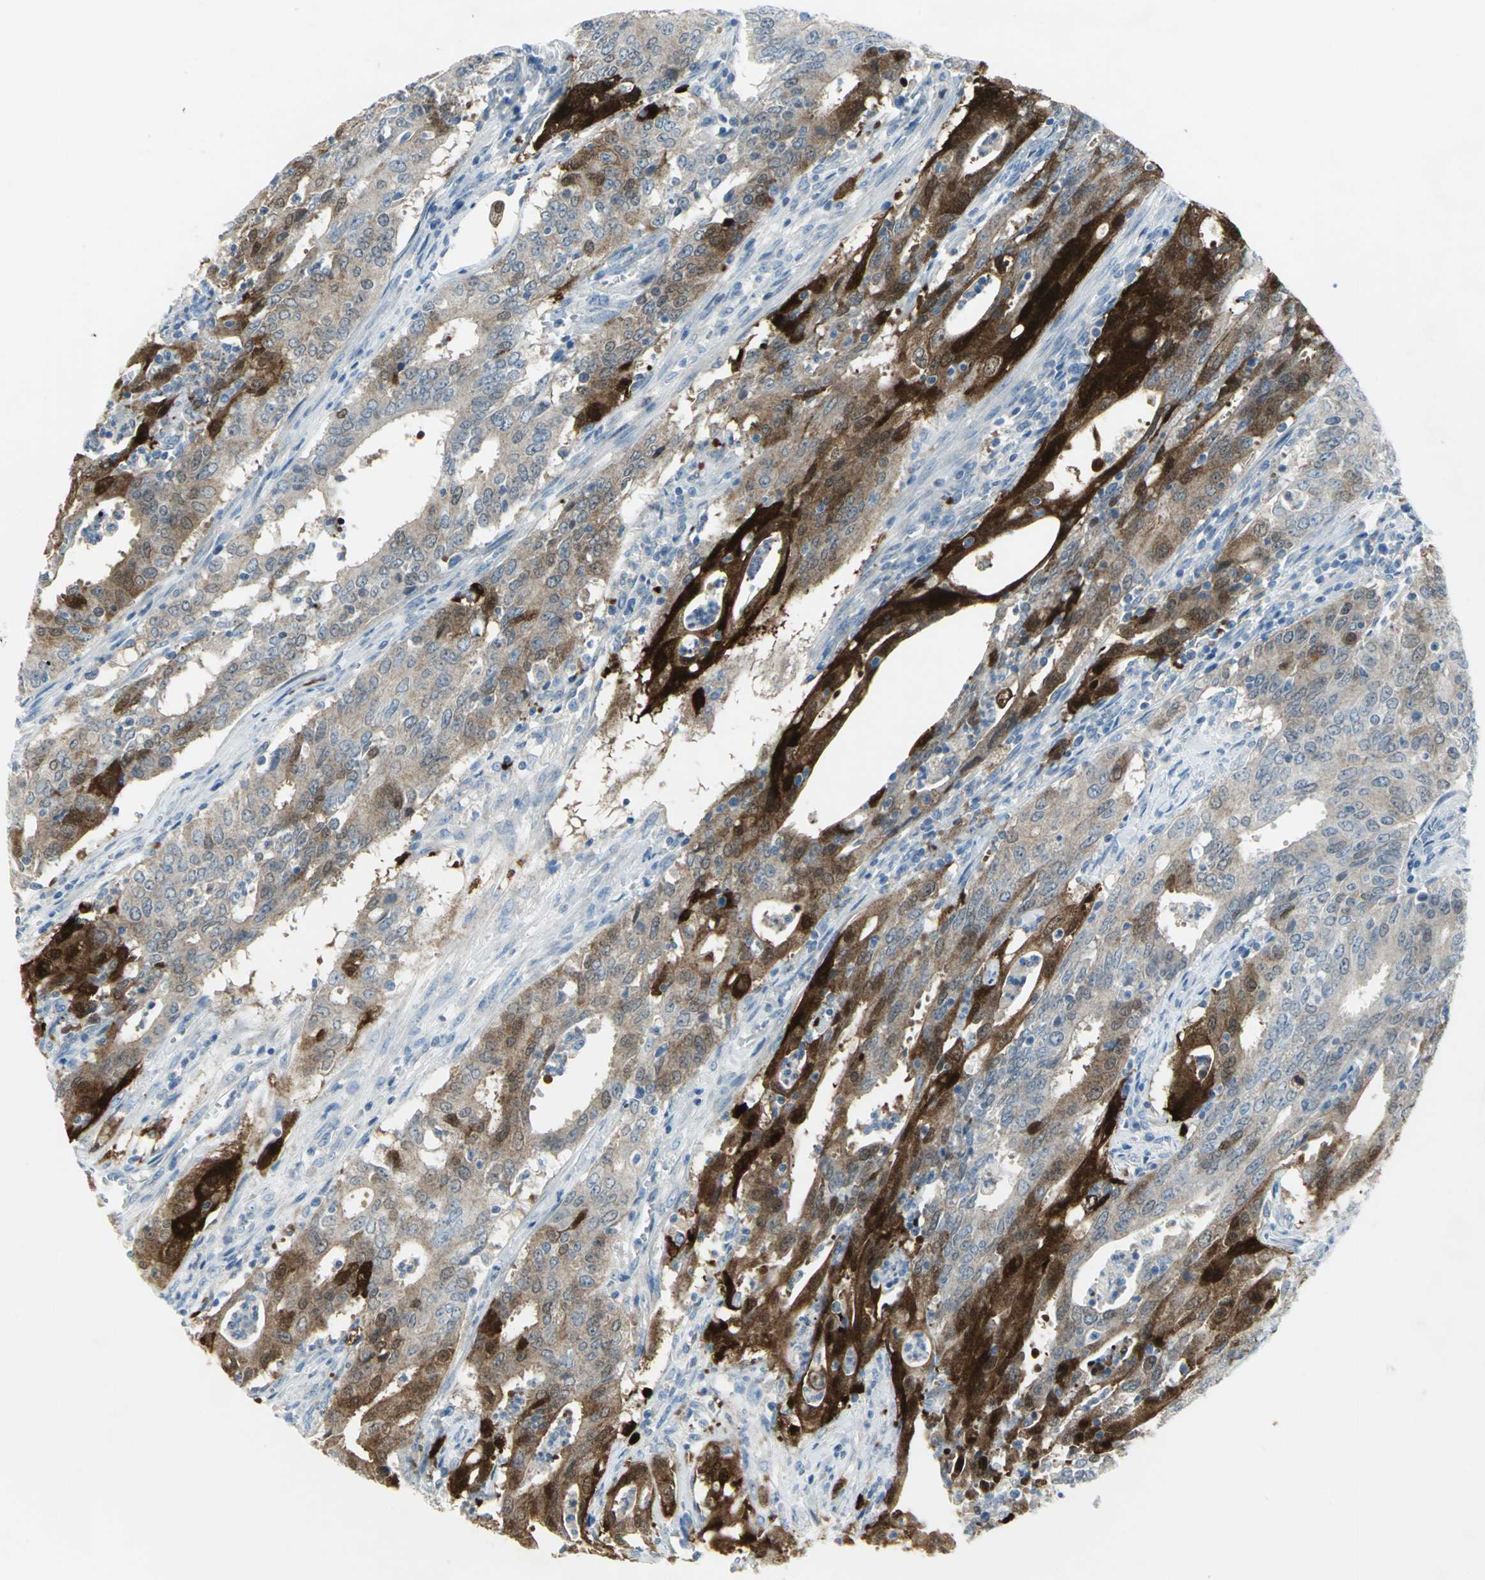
{"staining": {"intensity": "moderate", "quantity": ">75%", "location": "cytoplasmic/membranous,nuclear"}, "tissue": "cervical cancer", "cell_type": "Tumor cells", "image_type": "cancer", "snomed": [{"axis": "morphology", "description": "Adenocarcinoma, NOS"}, {"axis": "topography", "description": "Cervix"}], "caption": "A brown stain shows moderate cytoplasmic/membranous and nuclear positivity of a protein in adenocarcinoma (cervical) tumor cells. Ihc stains the protein of interest in brown and the nuclei are stained blue.", "gene": "SFN", "patient": {"sex": "female", "age": 44}}